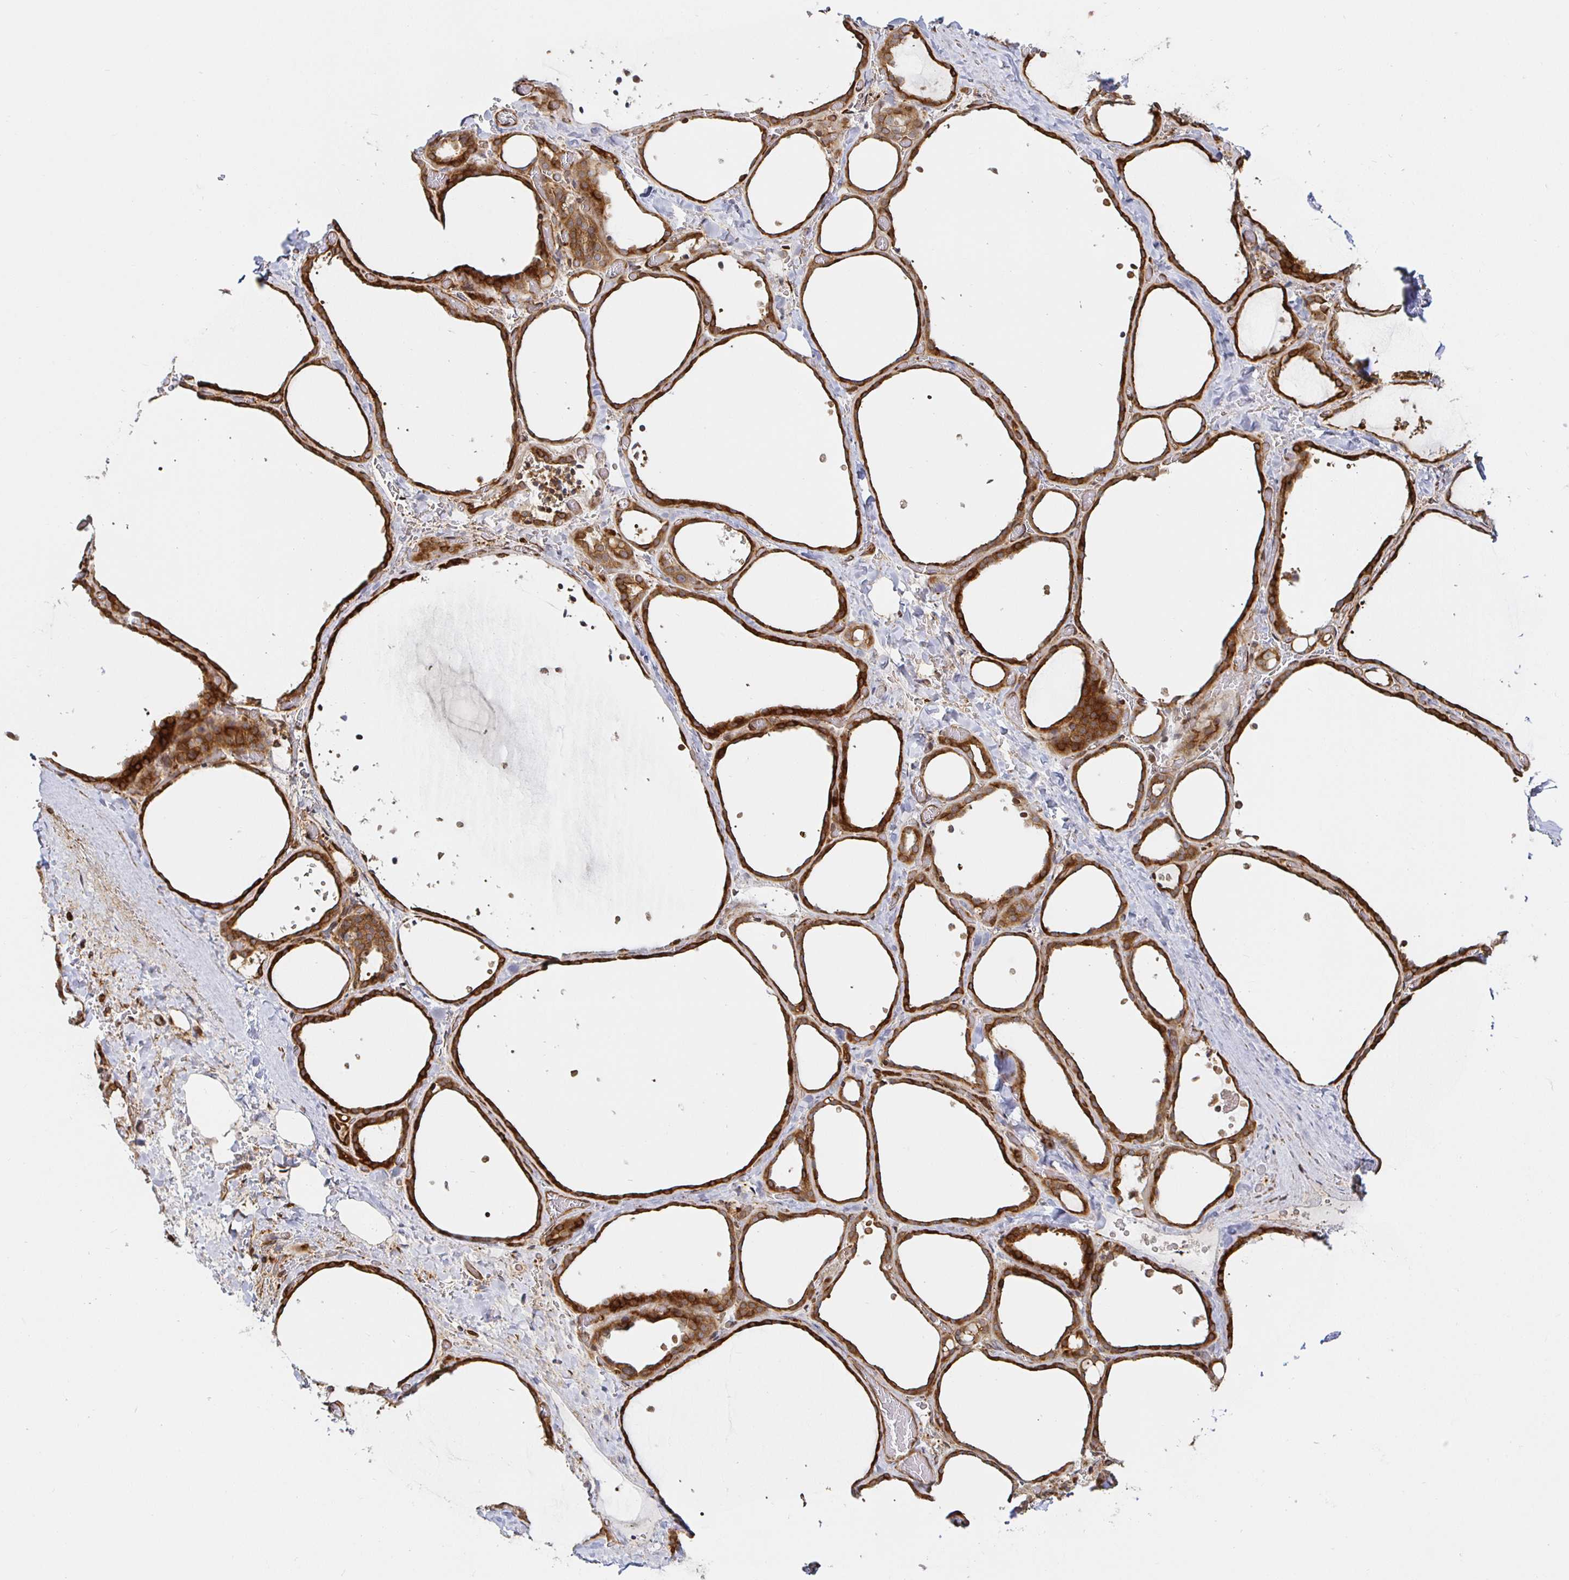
{"staining": {"intensity": "strong", "quantity": ">75%", "location": "cytoplasmic/membranous"}, "tissue": "thyroid gland", "cell_type": "Glandular cells", "image_type": "normal", "snomed": [{"axis": "morphology", "description": "Normal tissue, NOS"}, {"axis": "topography", "description": "Thyroid gland"}], "caption": "Thyroid gland stained for a protein demonstrates strong cytoplasmic/membranous positivity in glandular cells. The protein of interest is stained brown, and the nuclei are stained in blue (DAB (3,3'-diaminobenzidine) IHC with brightfield microscopy, high magnification).", "gene": "STRAP", "patient": {"sex": "female", "age": 36}}